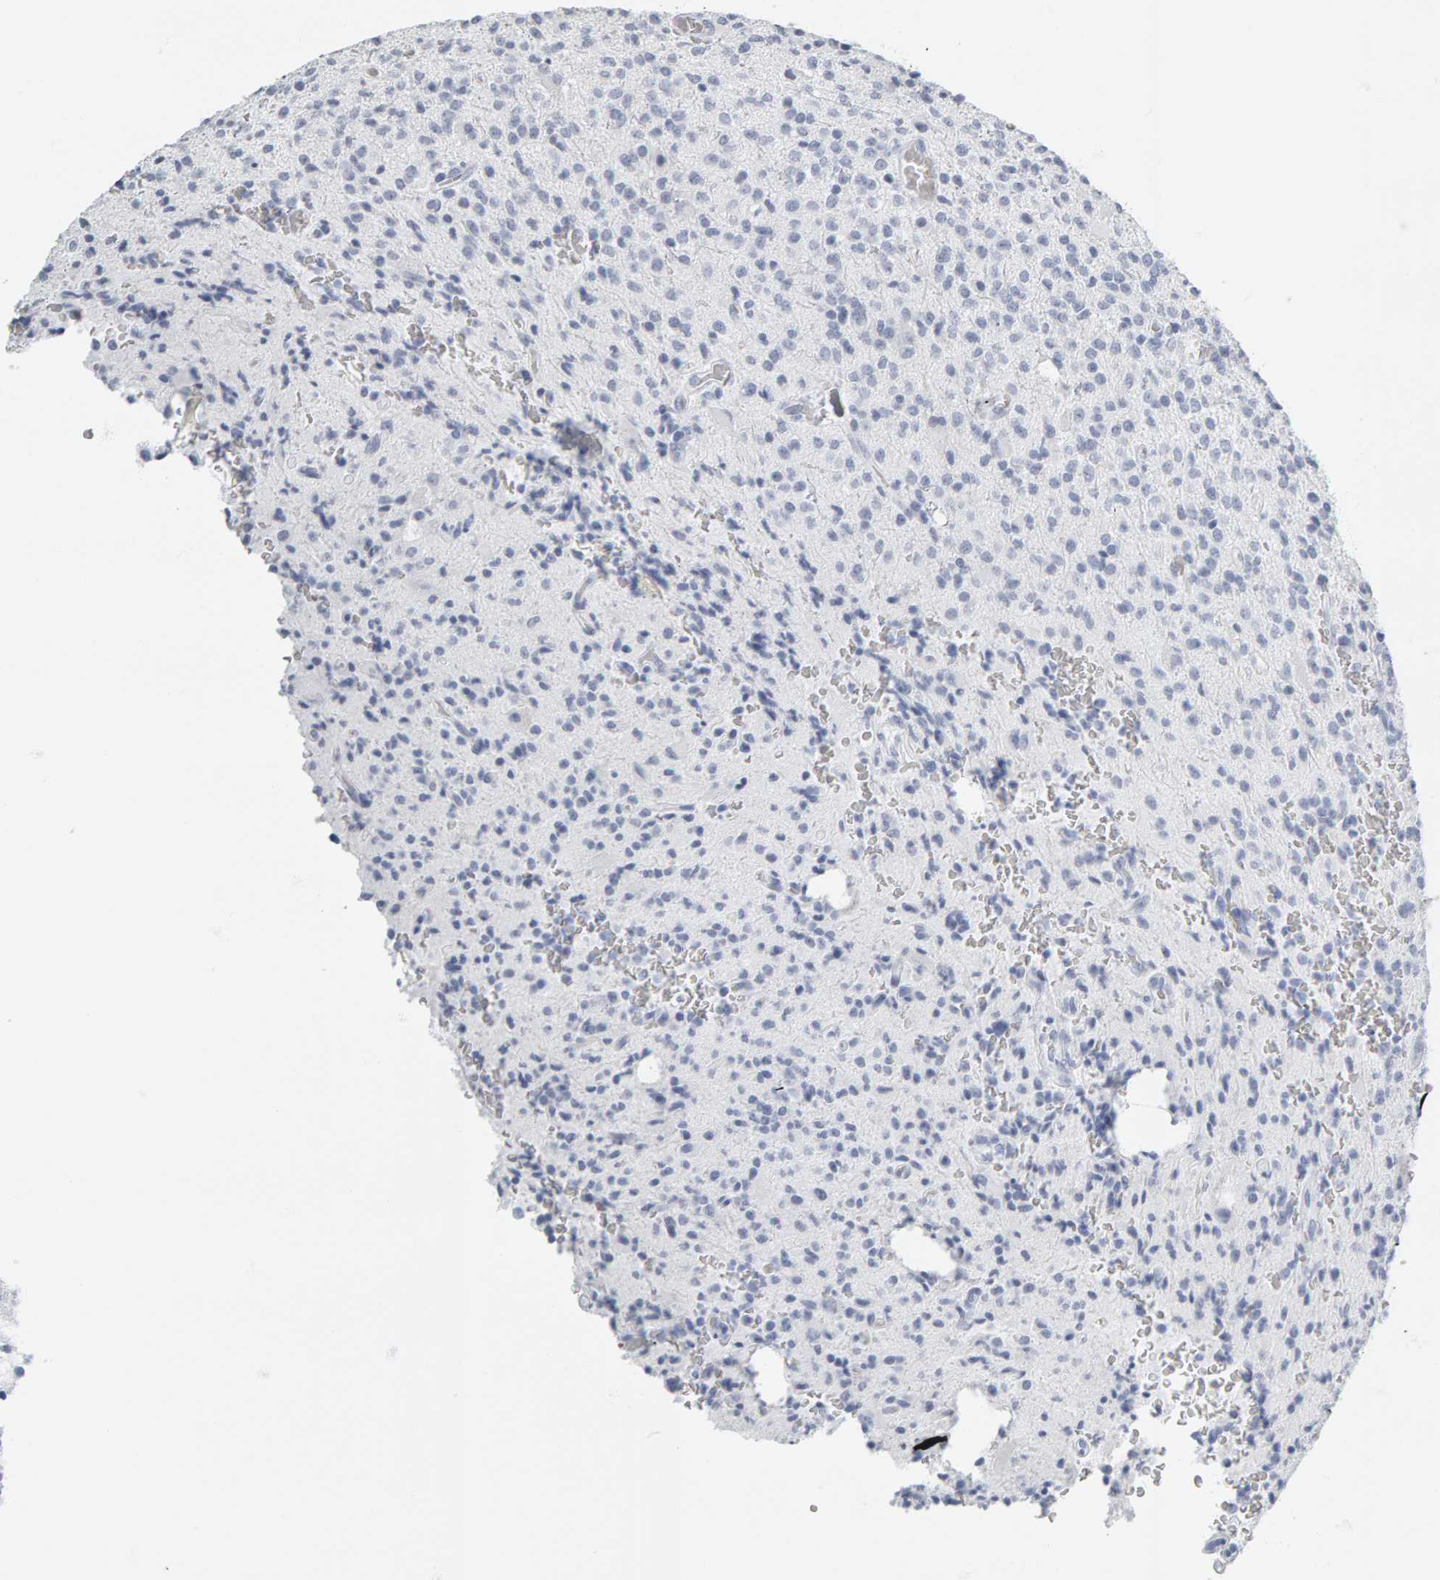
{"staining": {"intensity": "negative", "quantity": "none", "location": "none"}, "tissue": "glioma", "cell_type": "Tumor cells", "image_type": "cancer", "snomed": [{"axis": "morphology", "description": "Glioma, malignant, High grade"}, {"axis": "topography", "description": "Brain"}], "caption": "A photomicrograph of glioma stained for a protein displays no brown staining in tumor cells. Brightfield microscopy of immunohistochemistry (IHC) stained with DAB (3,3'-diaminobenzidine) (brown) and hematoxylin (blue), captured at high magnification.", "gene": "SPACA3", "patient": {"sex": "male", "age": 34}}